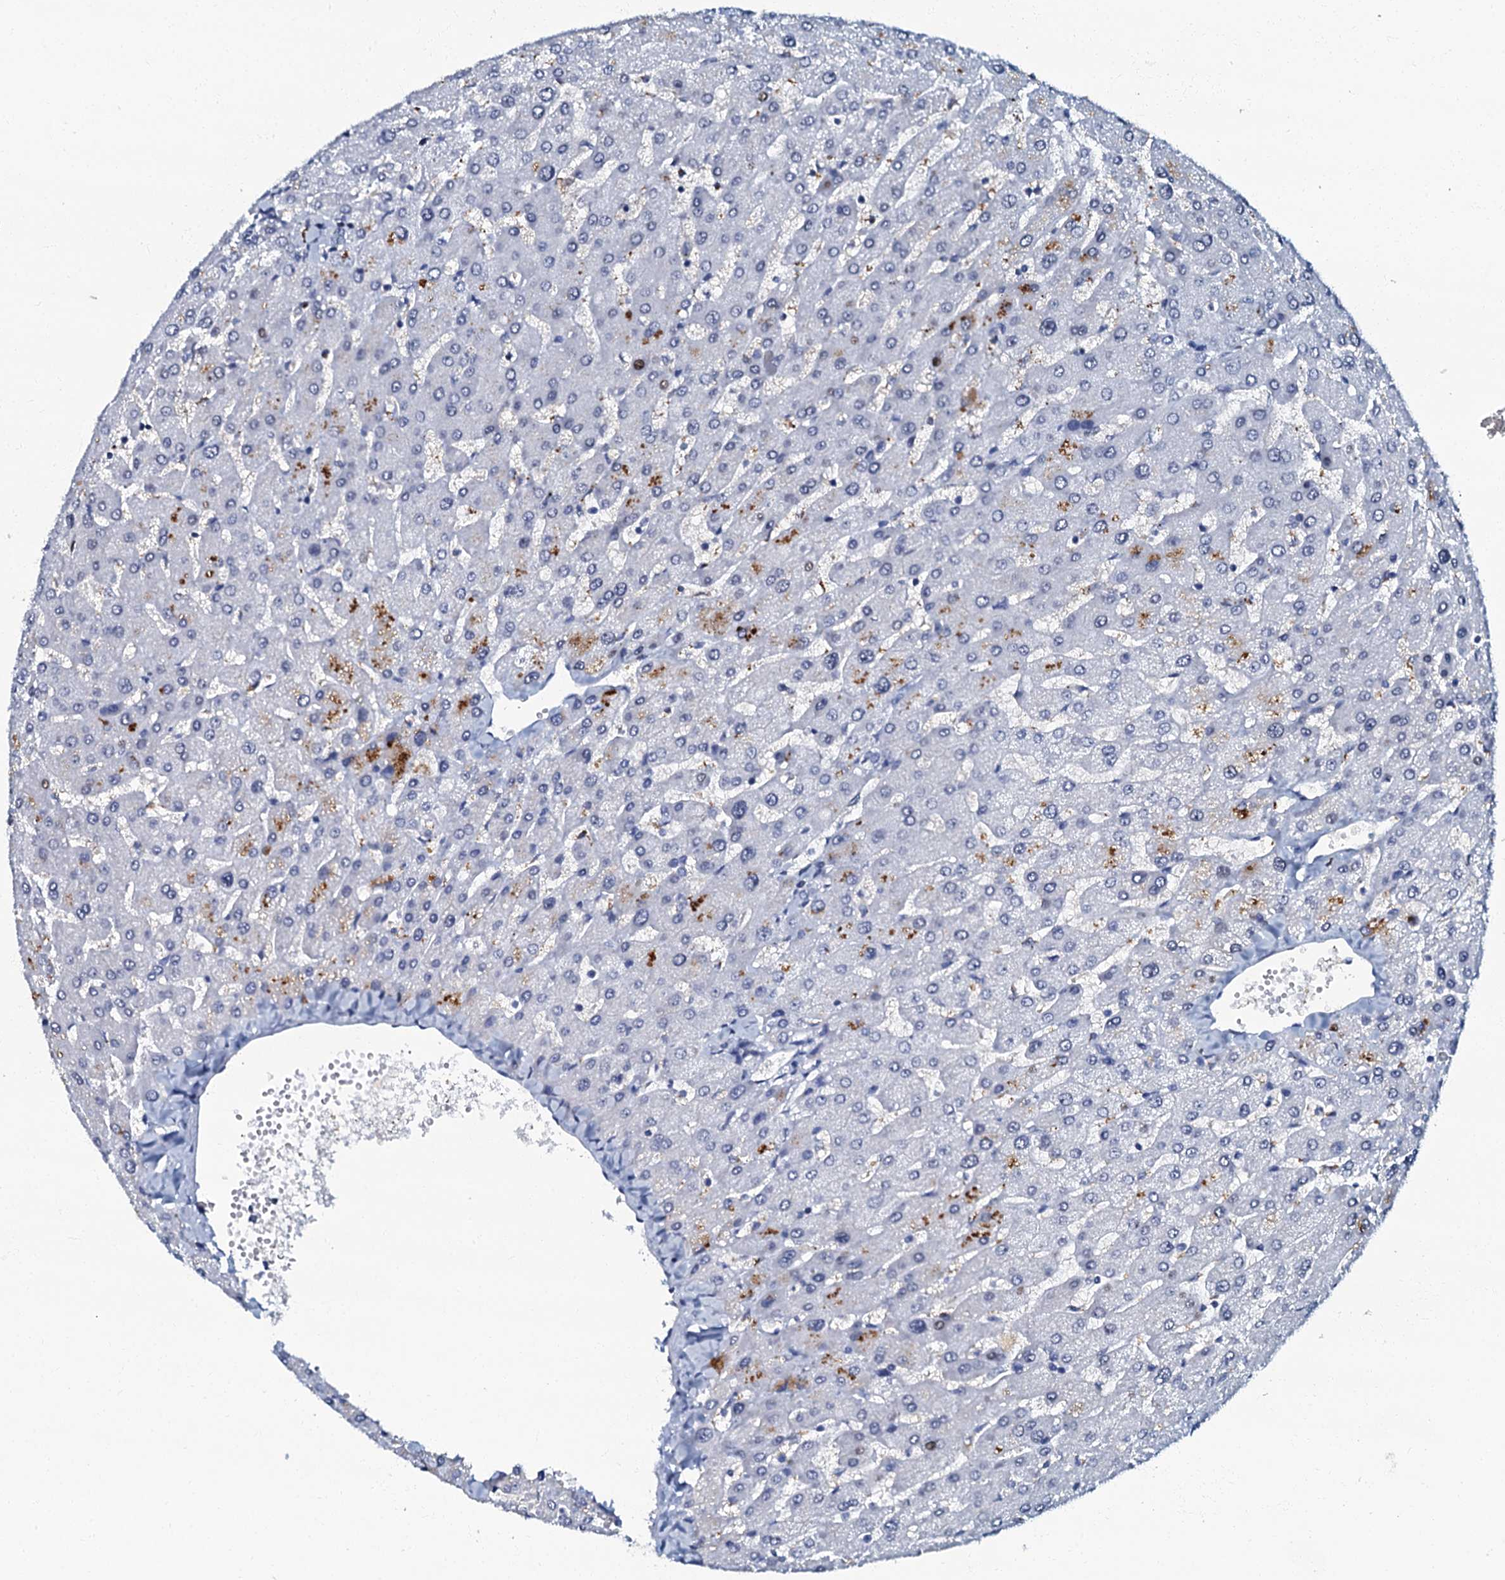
{"staining": {"intensity": "negative", "quantity": "none", "location": "none"}, "tissue": "liver", "cell_type": "Cholangiocytes", "image_type": "normal", "snomed": [{"axis": "morphology", "description": "Normal tissue, NOS"}, {"axis": "topography", "description": "Liver"}], "caption": "This is an immunohistochemistry image of normal human liver. There is no positivity in cholangiocytes.", "gene": "MFSD5", "patient": {"sex": "male", "age": 55}}